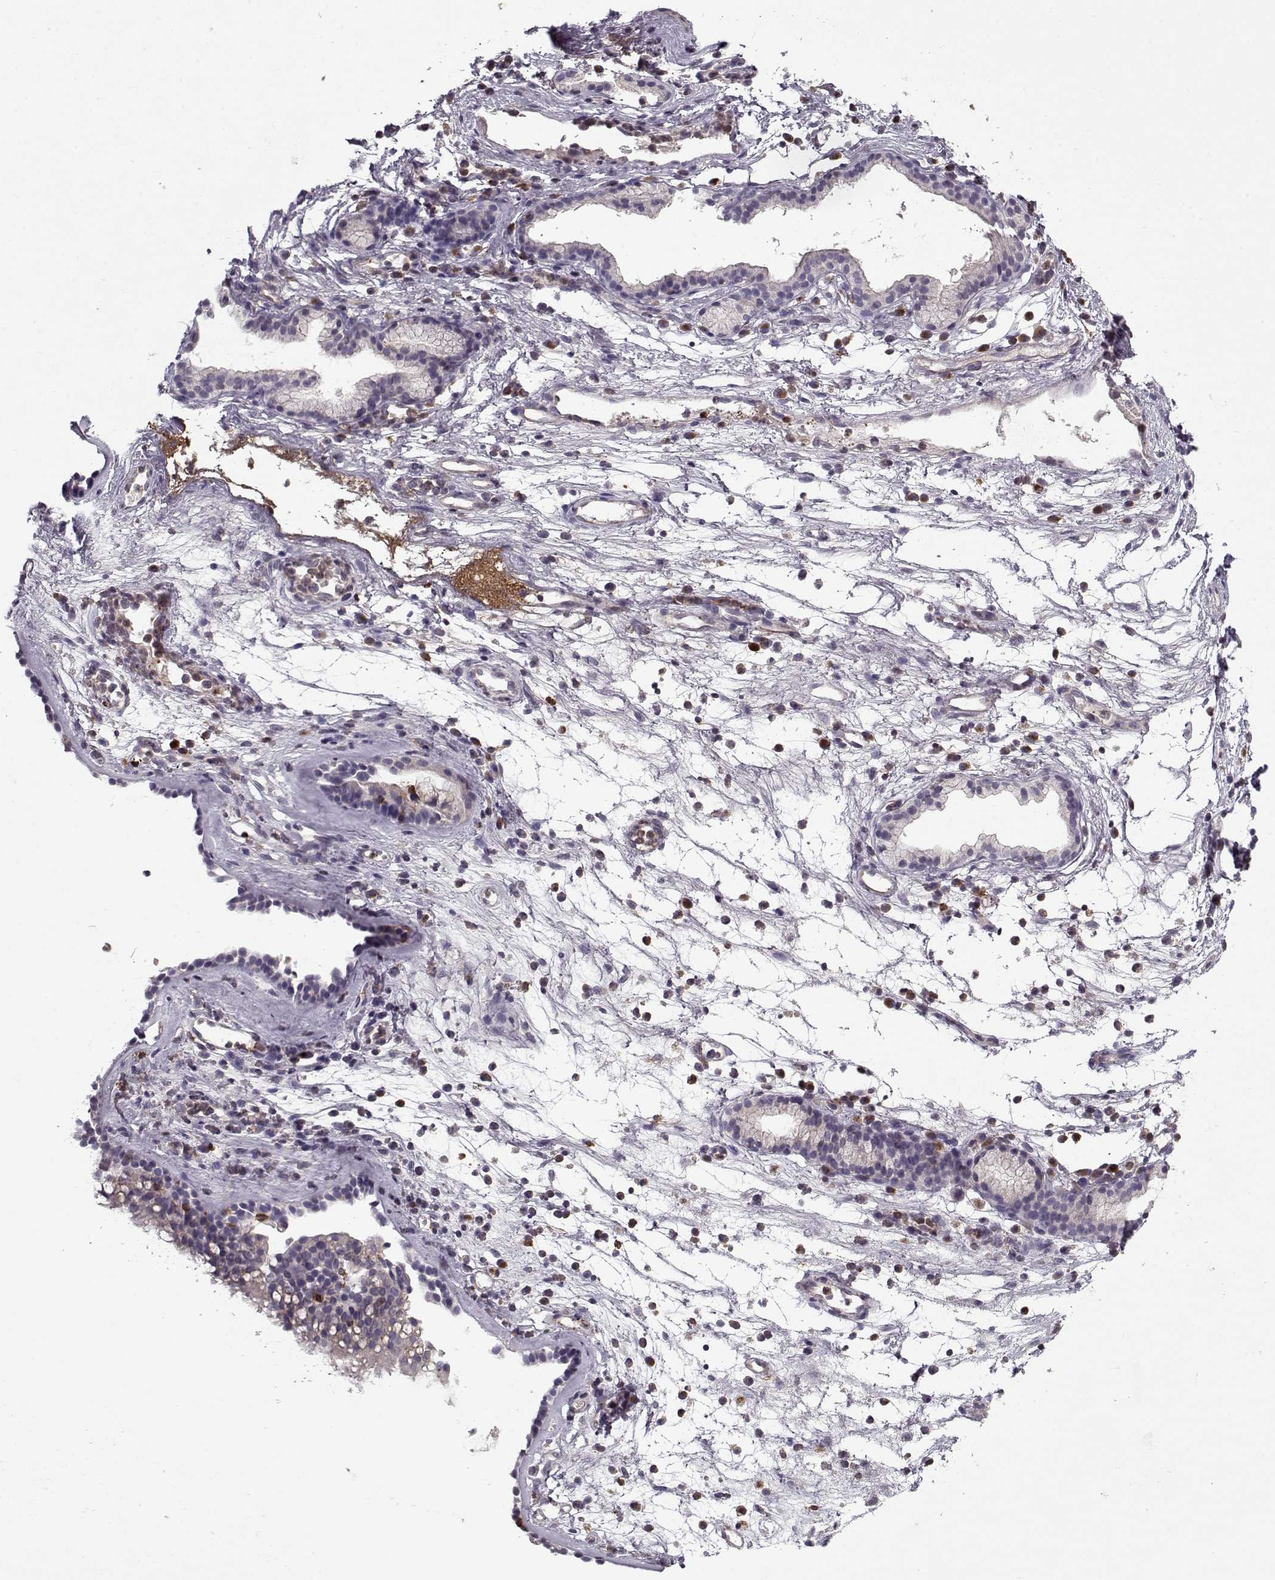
{"staining": {"intensity": "negative", "quantity": "none", "location": "none"}, "tissue": "nasopharynx", "cell_type": "Respiratory epithelial cells", "image_type": "normal", "snomed": [{"axis": "morphology", "description": "Normal tissue, NOS"}, {"axis": "topography", "description": "Nasopharynx"}], "caption": "Nasopharynx stained for a protein using IHC shows no expression respiratory epithelial cells.", "gene": "UNC13D", "patient": {"sex": "male", "age": 77}}